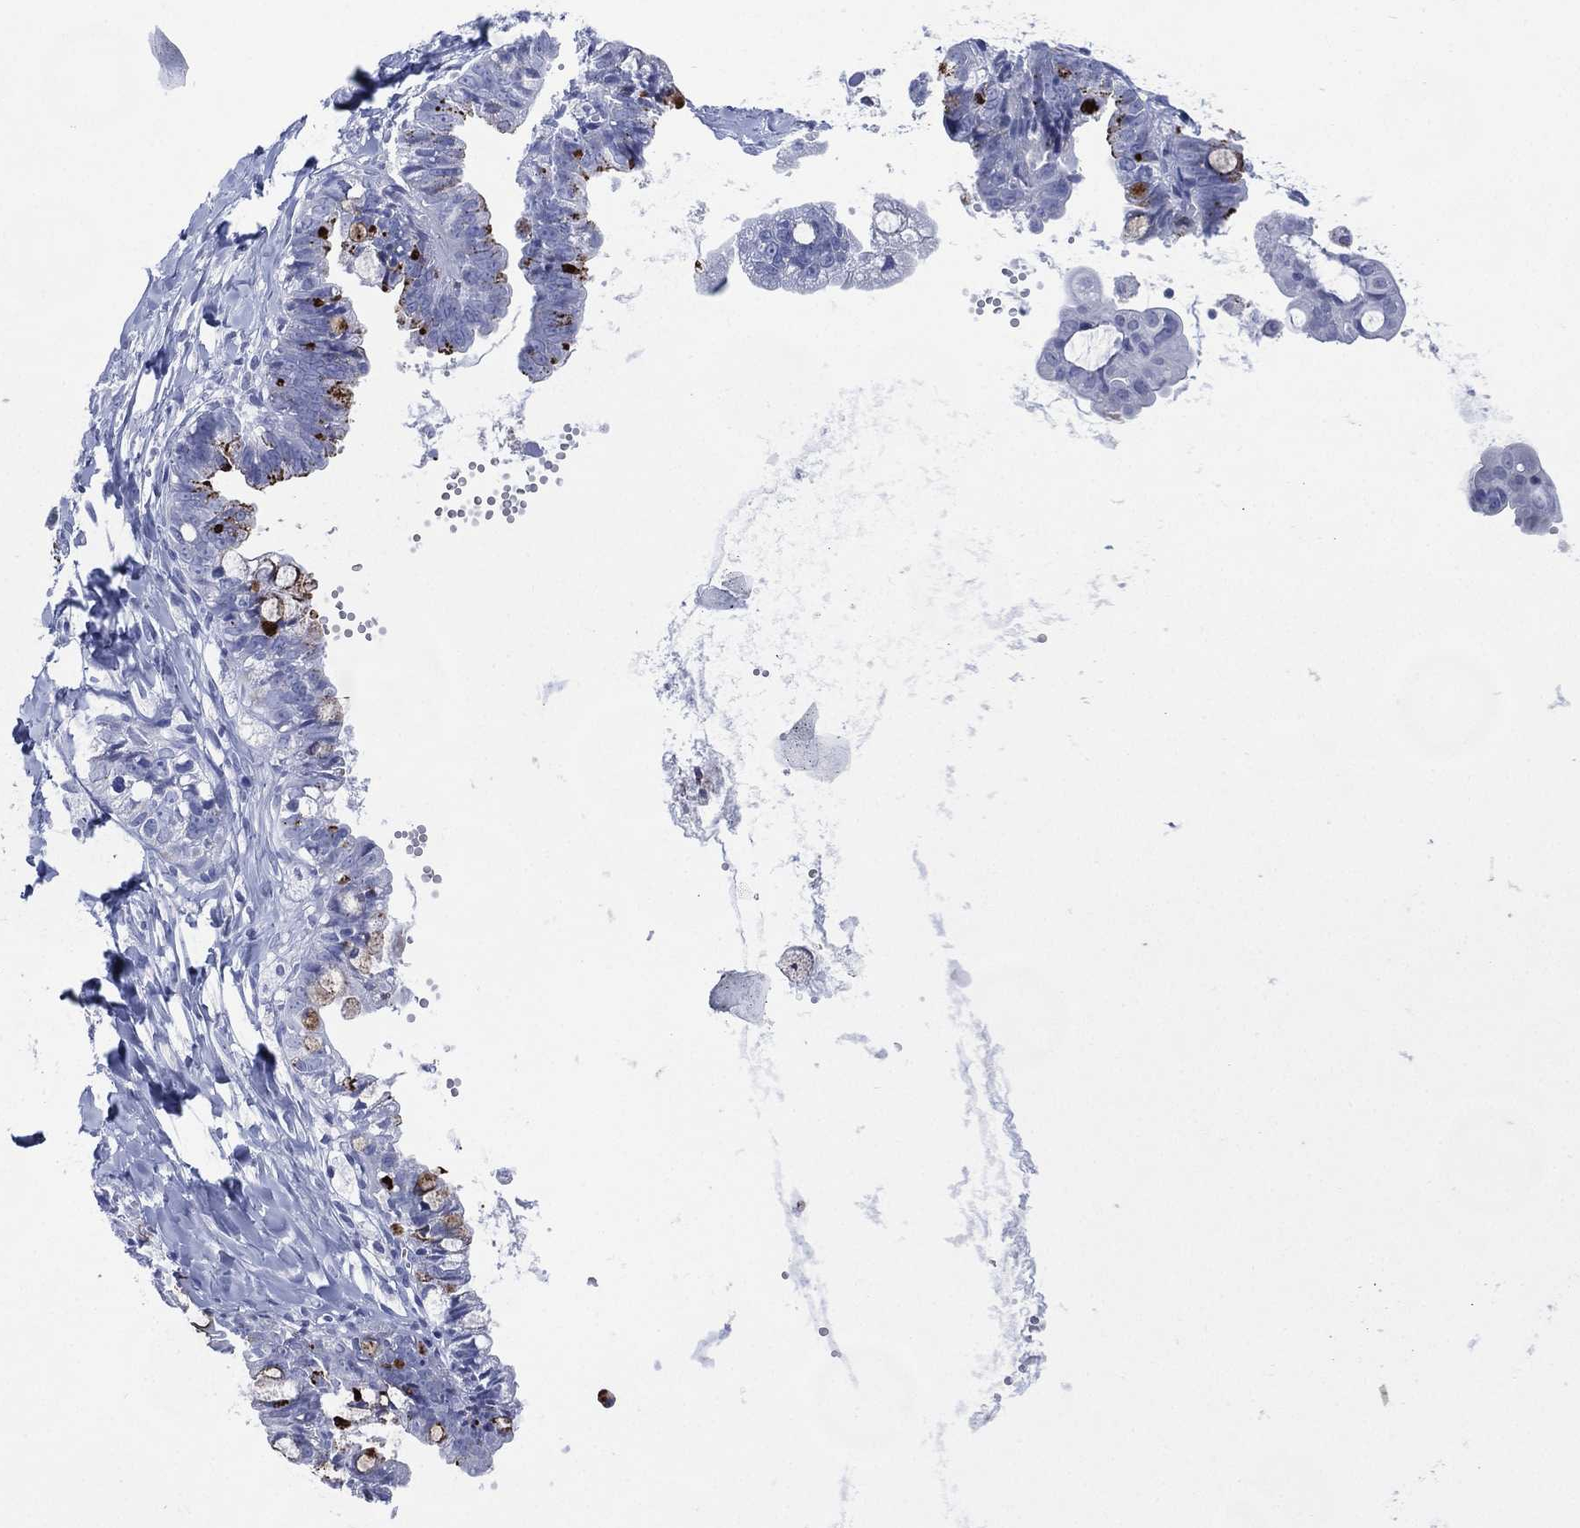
{"staining": {"intensity": "moderate", "quantity": "<25%", "location": "cytoplasmic/membranous"}, "tissue": "ovarian cancer", "cell_type": "Tumor cells", "image_type": "cancer", "snomed": [{"axis": "morphology", "description": "Cystadenocarcinoma, mucinous, NOS"}, {"axis": "topography", "description": "Ovary"}], "caption": "High-power microscopy captured an IHC image of ovarian mucinous cystadenocarcinoma, revealing moderate cytoplasmic/membranous staining in approximately <25% of tumor cells.", "gene": "TMEM247", "patient": {"sex": "female", "age": 63}}